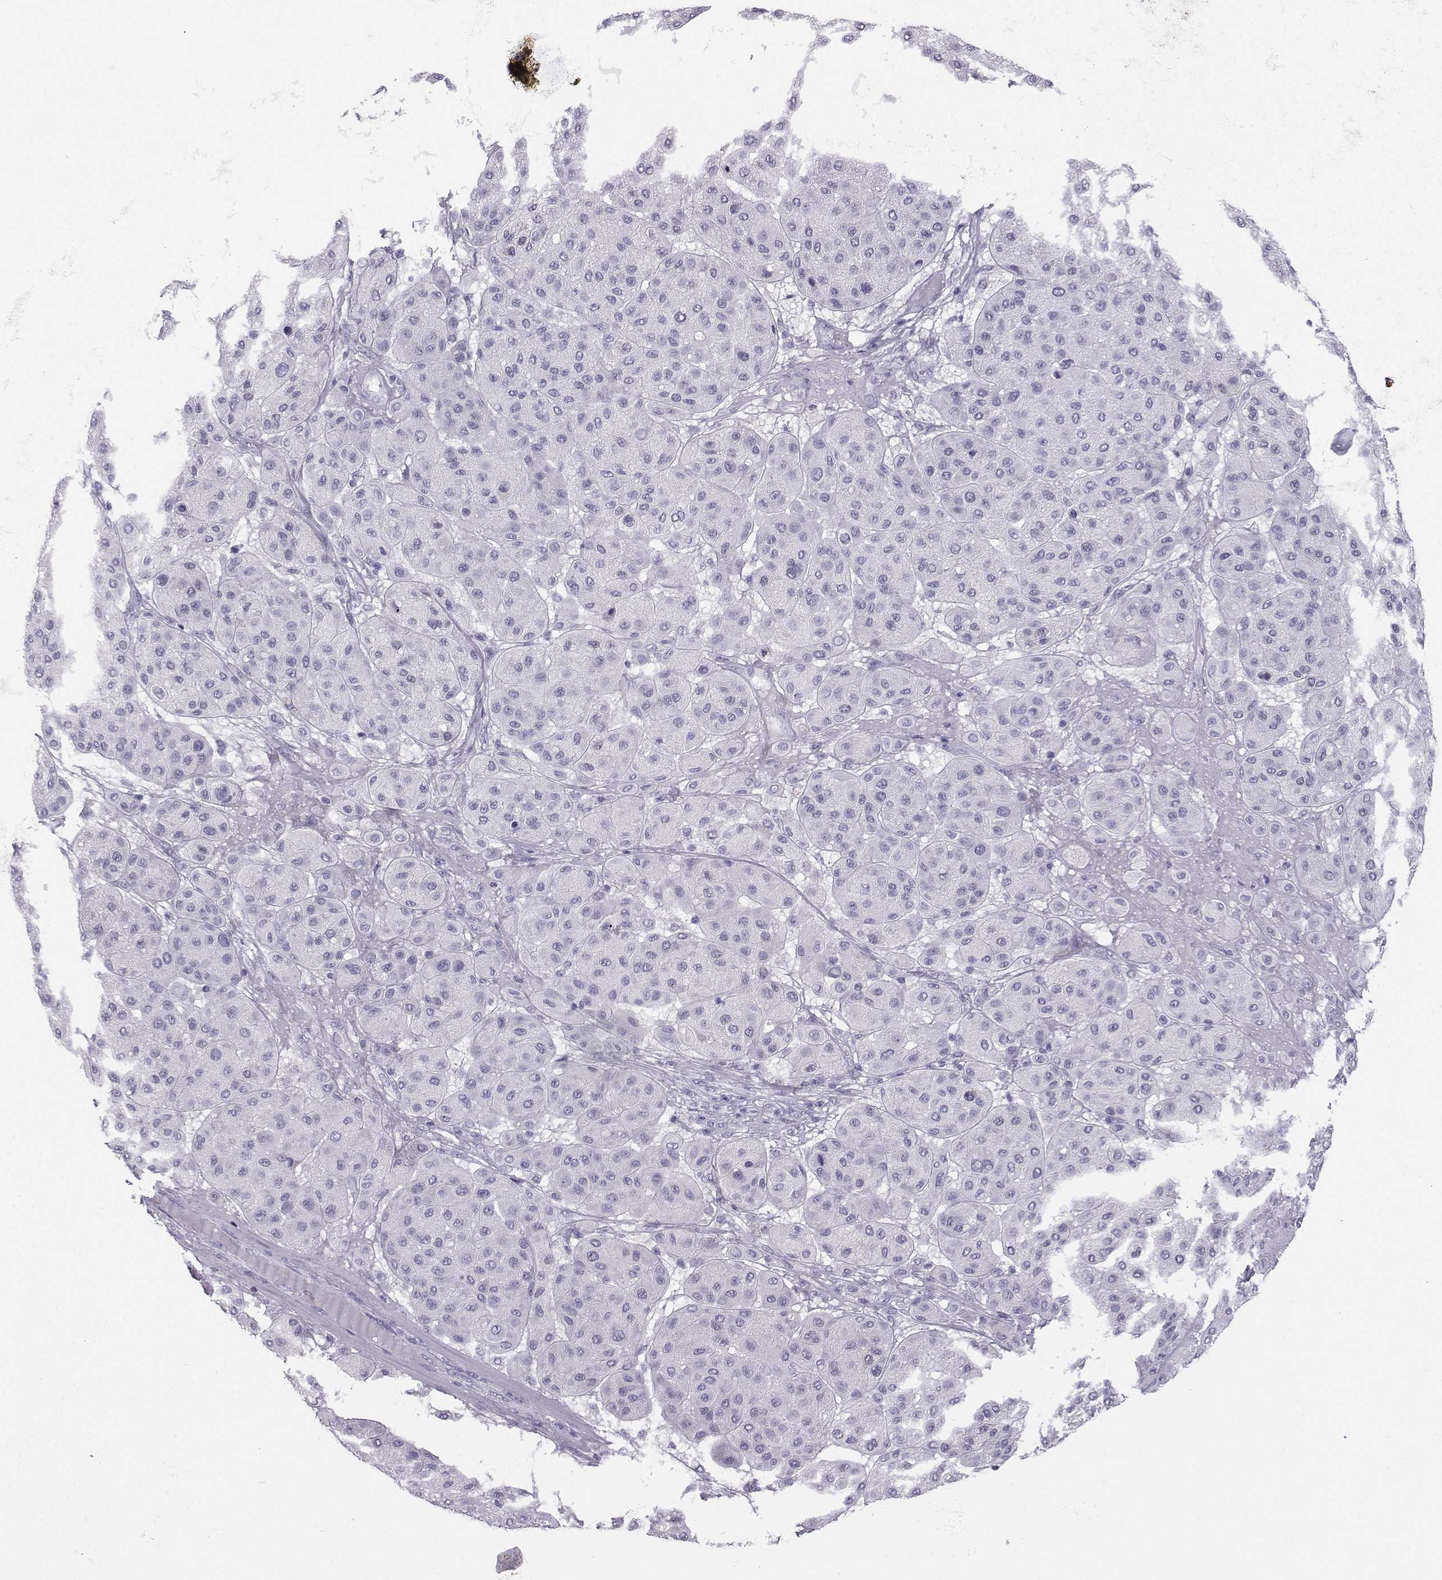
{"staining": {"intensity": "negative", "quantity": "none", "location": "none"}, "tissue": "melanoma", "cell_type": "Tumor cells", "image_type": "cancer", "snomed": [{"axis": "morphology", "description": "Malignant melanoma, Metastatic site"}, {"axis": "topography", "description": "Smooth muscle"}], "caption": "Immunohistochemical staining of human melanoma shows no significant positivity in tumor cells. The staining is performed using DAB brown chromogen with nuclei counter-stained in using hematoxylin.", "gene": "NEFL", "patient": {"sex": "male", "age": 41}}